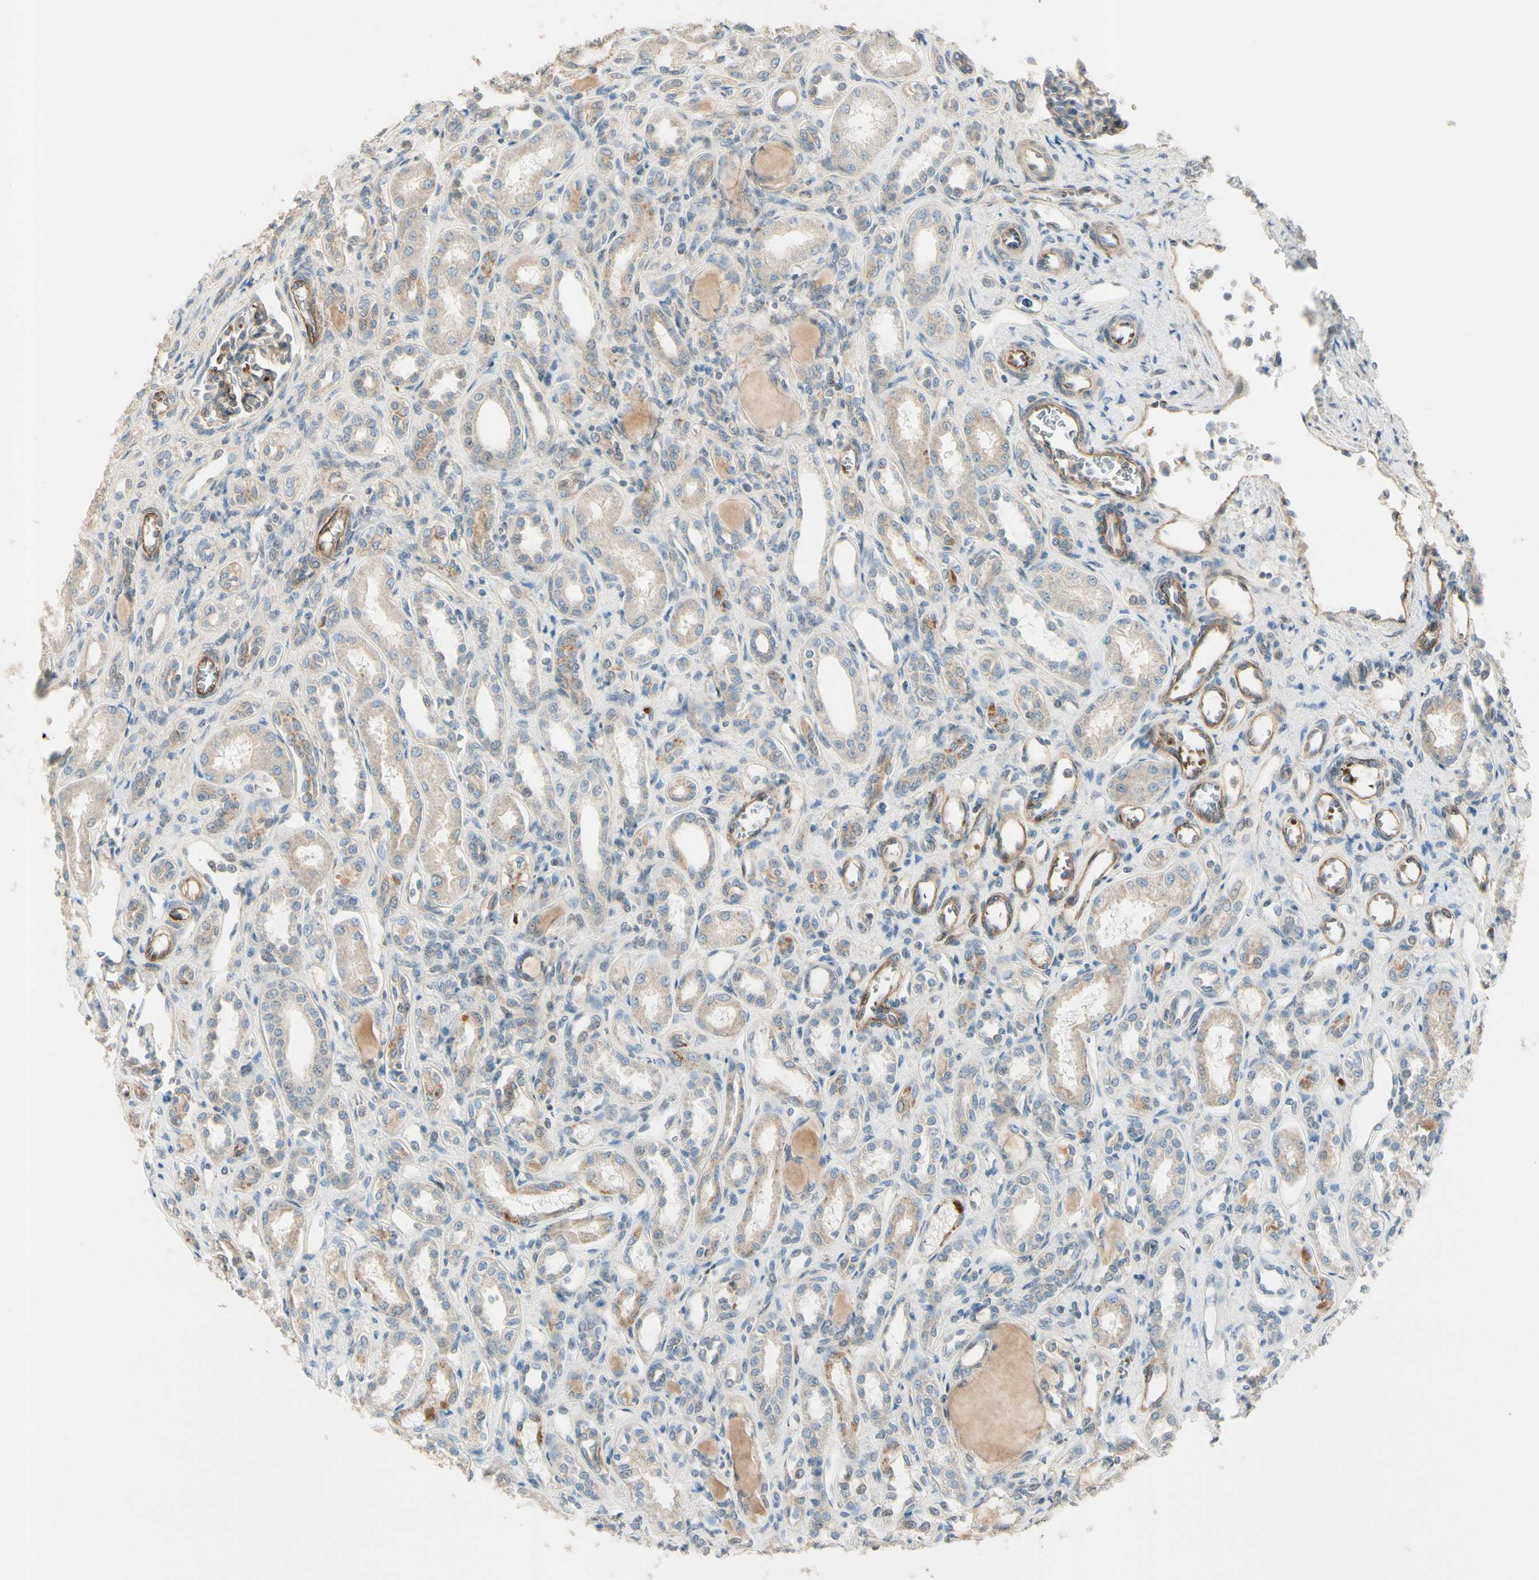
{"staining": {"intensity": "moderate", "quantity": ">75%", "location": "cytoplasmic/membranous"}, "tissue": "kidney", "cell_type": "Cells in glomeruli", "image_type": "normal", "snomed": [{"axis": "morphology", "description": "Normal tissue, NOS"}, {"axis": "topography", "description": "Kidney"}], "caption": "Immunohistochemistry (IHC) of unremarkable kidney exhibits medium levels of moderate cytoplasmic/membranous staining in about >75% of cells in glomeruli.", "gene": "PPP3CB", "patient": {"sex": "male", "age": 7}}